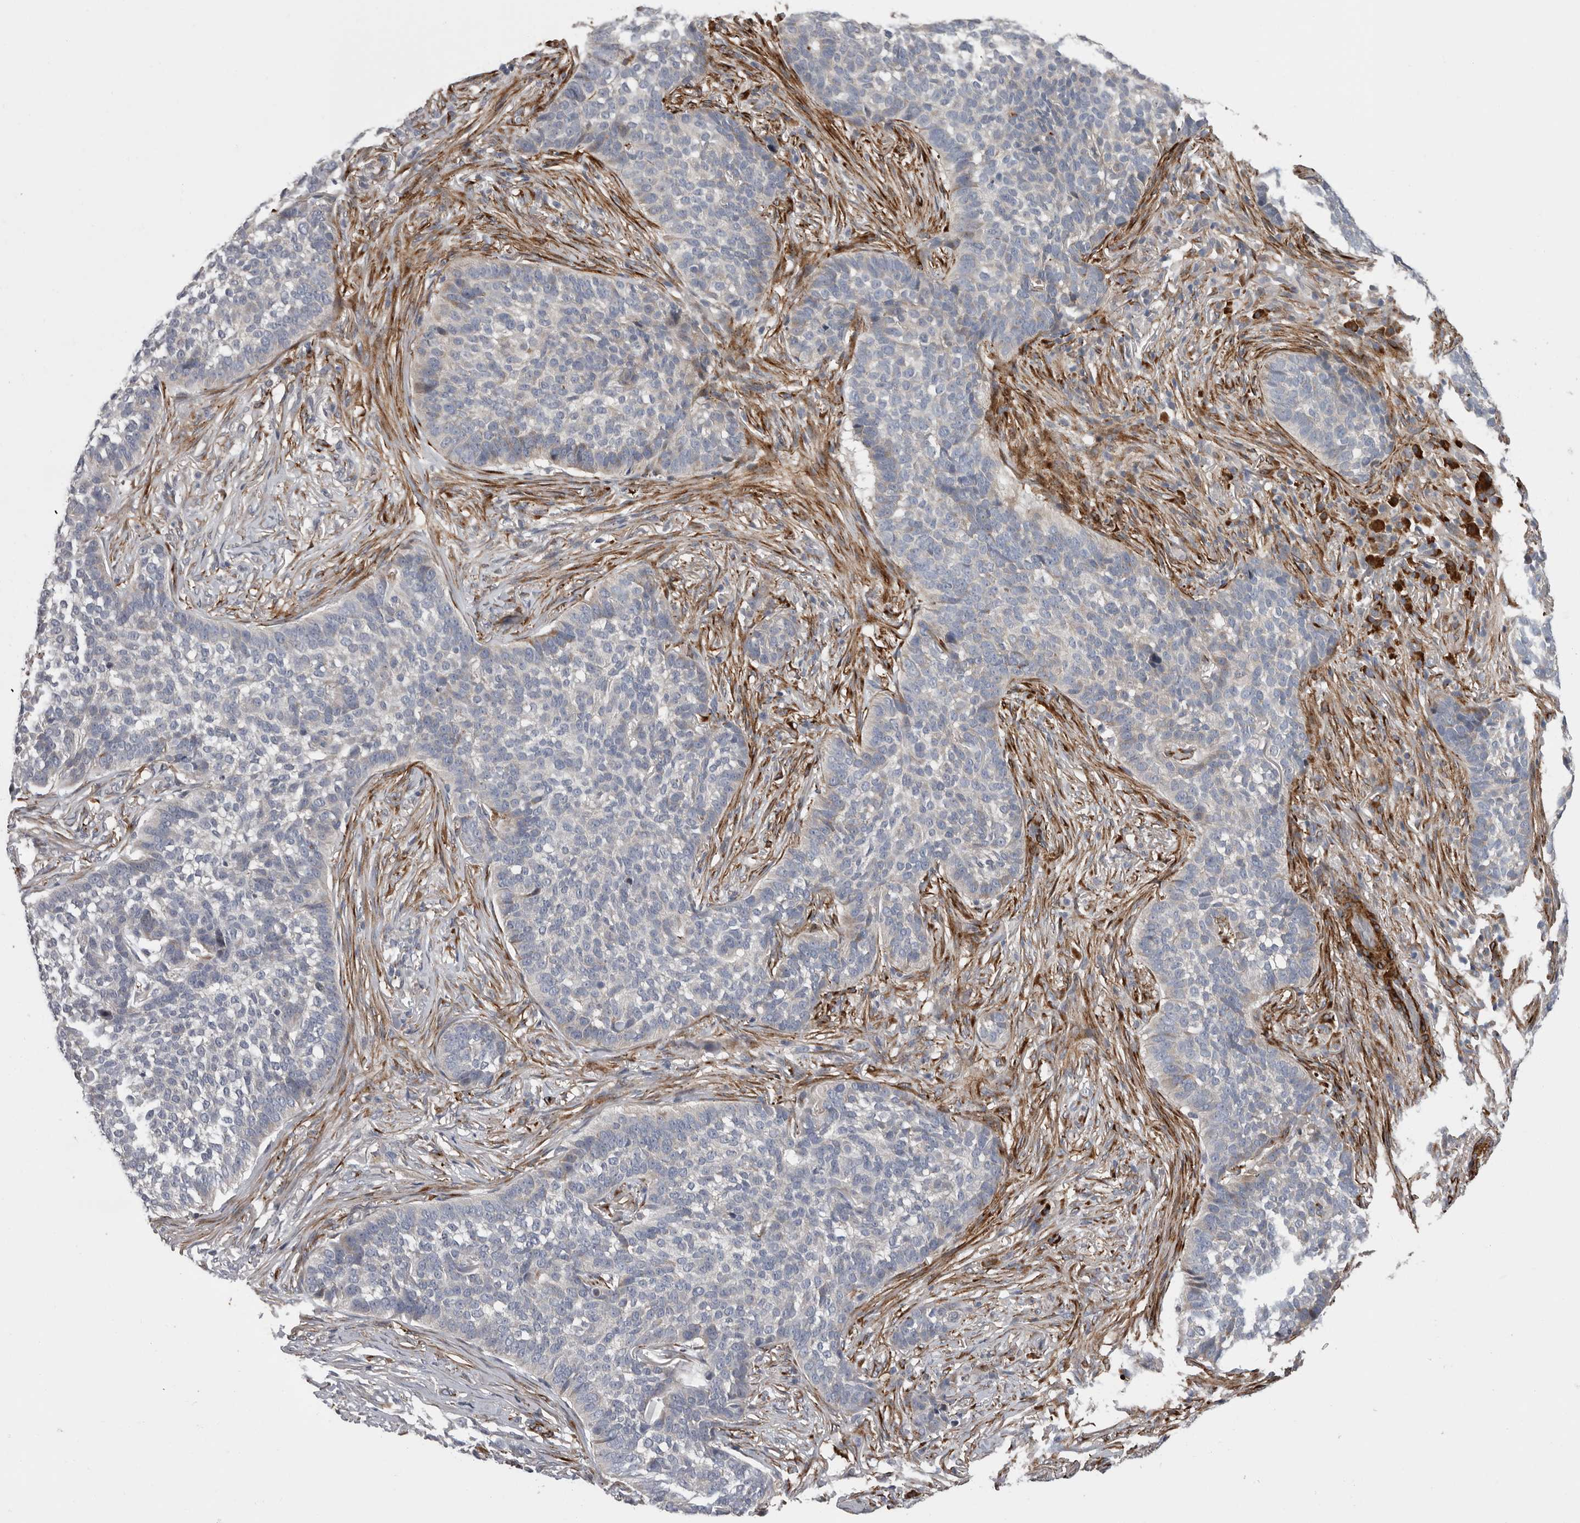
{"staining": {"intensity": "negative", "quantity": "none", "location": "none"}, "tissue": "skin cancer", "cell_type": "Tumor cells", "image_type": "cancer", "snomed": [{"axis": "morphology", "description": "Basal cell carcinoma"}, {"axis": "topography", "description": "Skin"}], "caption": "There is no significant expression in tumor cells of basal cell carcinoma (skin). (Stains: DAB immunohistochemistry with hematoxylin counter stain, Microscopy: brightfield microscopy at high magnification).", "gene": "ATXN3L", "patient": {"sex": "male", "age": 85}}